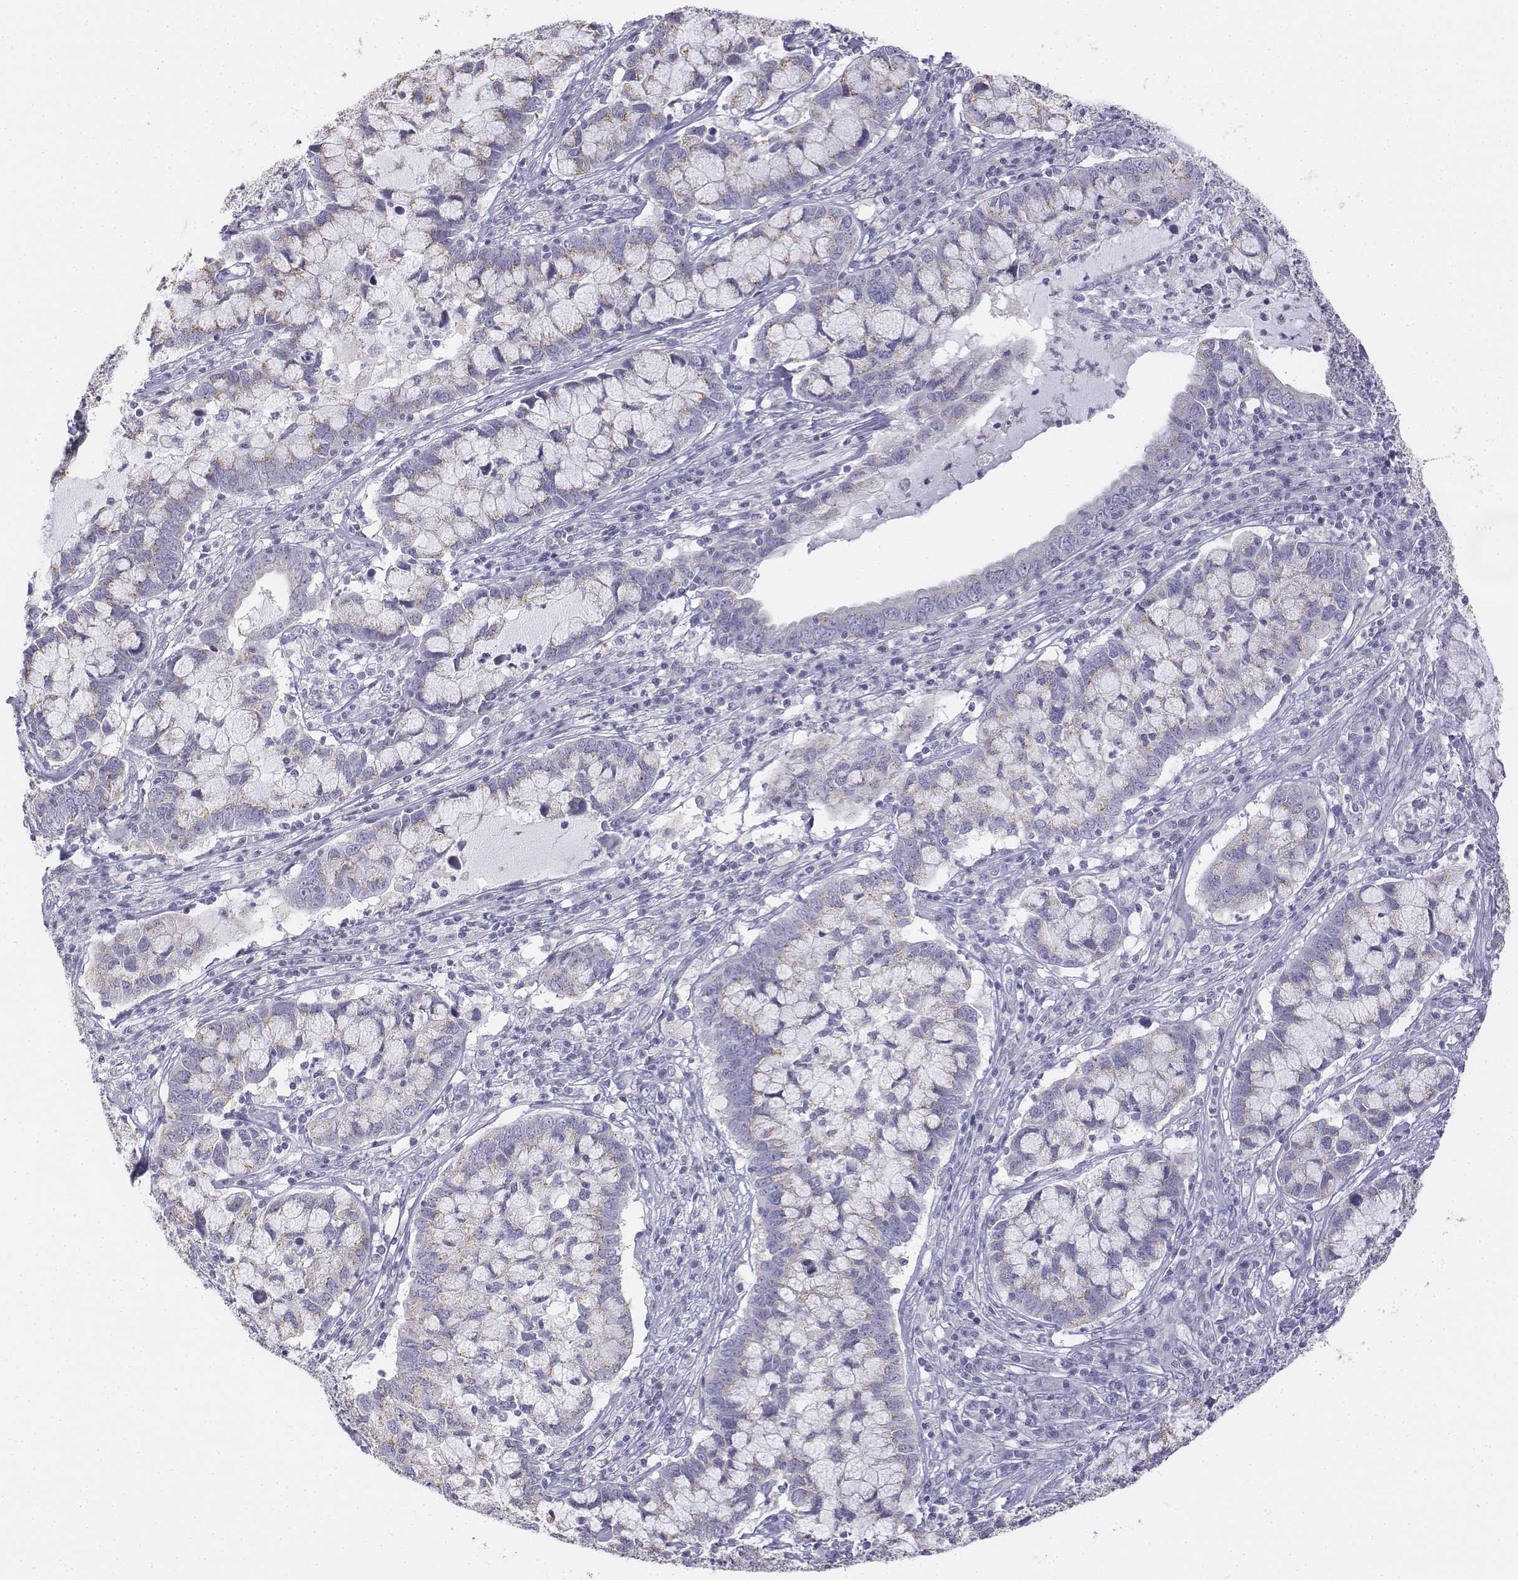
{"staining": {"intensity": "negative", "quantity": "none", "location": "none"}, "tissue": "cervical cancer", "cell_type": "Tumor cells", "image_type": "cancer", "snomed": [{"axis": "morphology", "description": "Adenocarcinoma, NOS"}, {"axis": "topography", "description": "Cervix"}], "caption": "Human cervical cancer (adenocarcinoma) stained for a protein using immunohistochemistry (IHC) exhibits no expression in tumor cells.", "gene": "LGSN", "patient": {"sex": "female", "age": 40}}